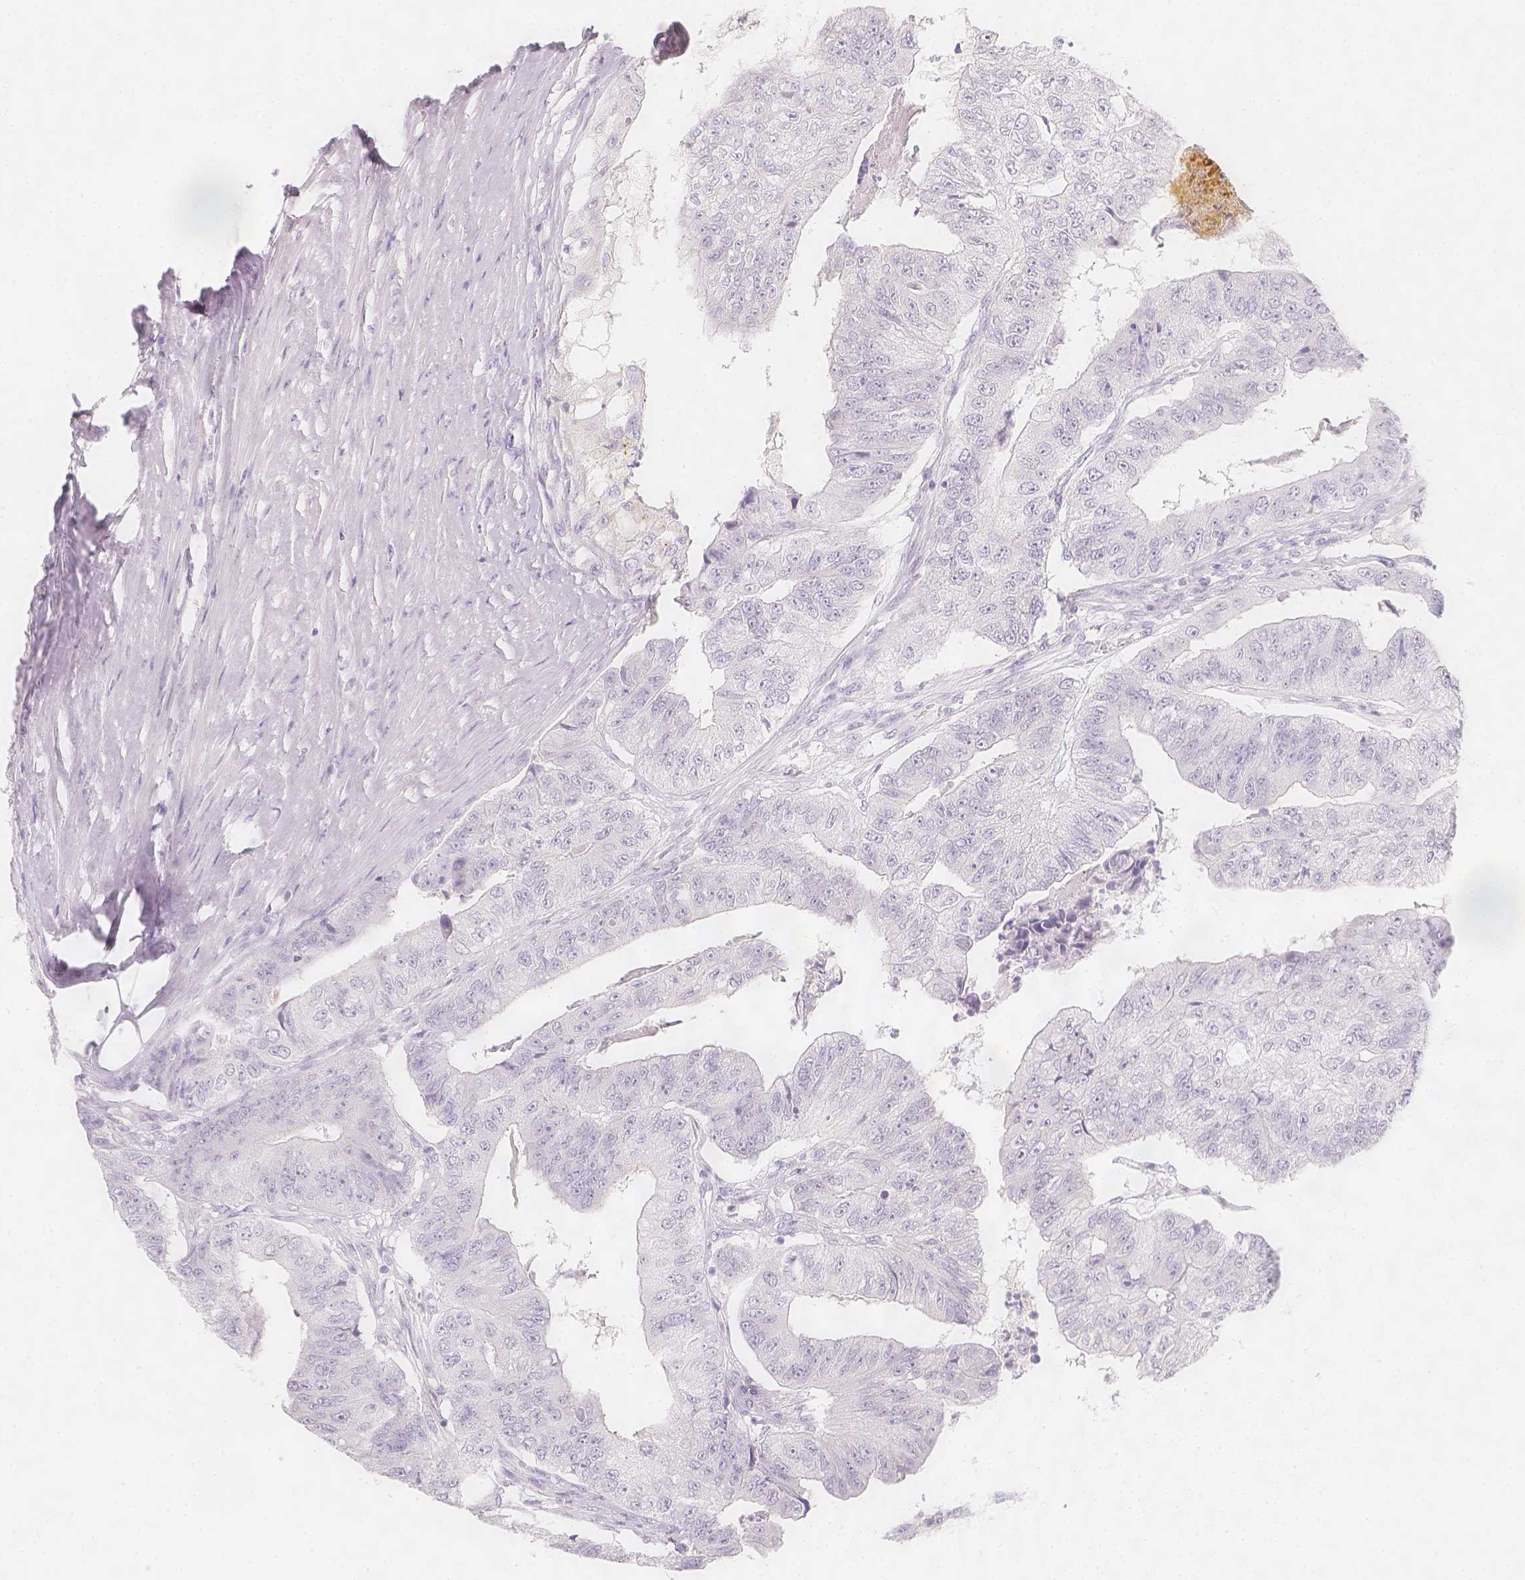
{"staining": {"intensity": "negative", "quantity": "none", "location": "none"}, "tissue": "colorectal cancer", "cell_type": "Tumor cells", "image_type": "cancer", "snomed": [{"axis": "morphology", "description": "Adenocarcinoma, NOS"}, {"axis": "topography", "description": "Colon"}], "caption": "This is an immunohistochemistry (IHC) histopathology image of colorectal cancer (adenocarcinoma). There is no staining in tumor cells.", "gene": "SLC18A1", "patient": {"sex": "female", "age": 67}}